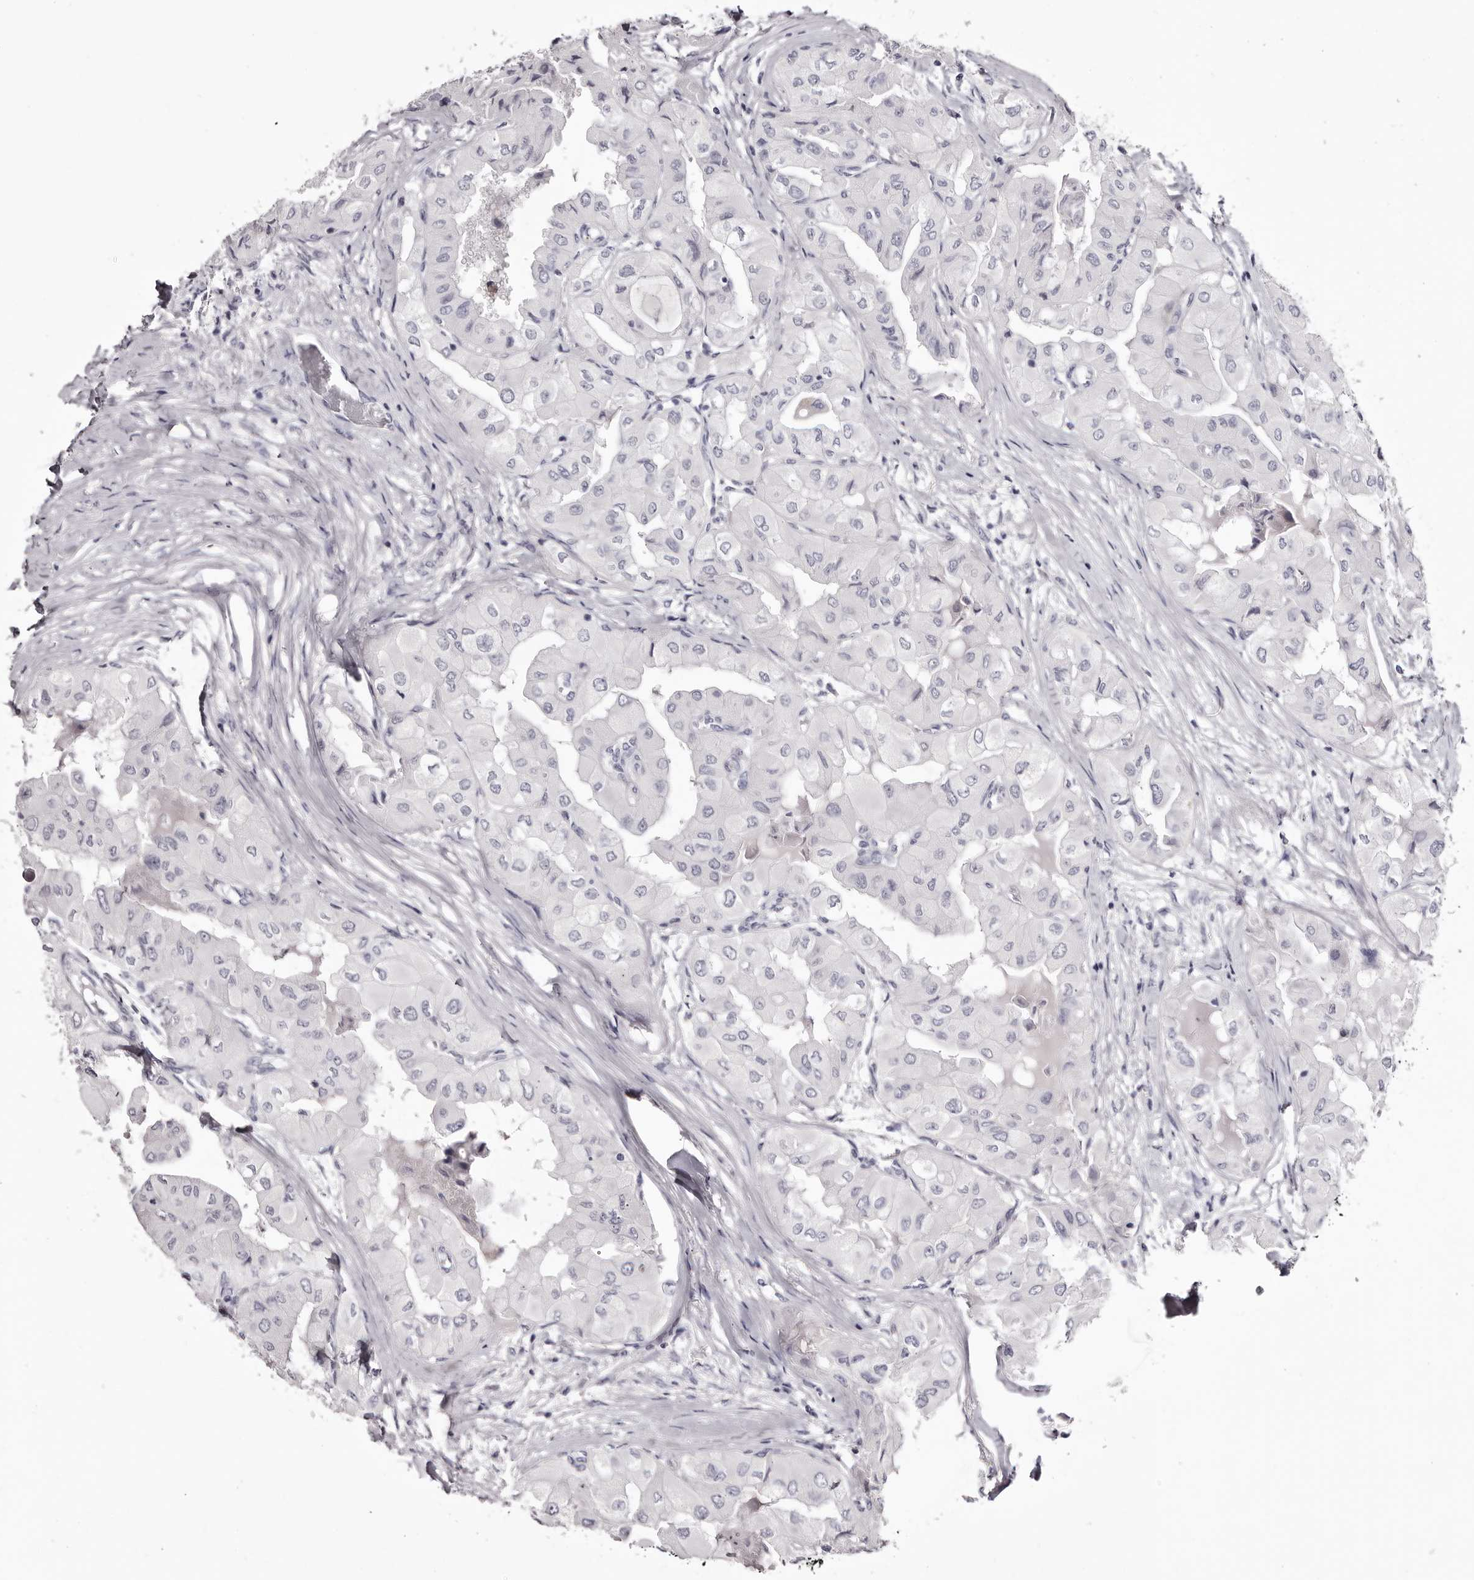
{"staining": {"intensity": "negative", "quantity": "none", "location": "none"}, "tissue": "thyroid cancer", "cell_type": "Tumor cells", "image_type": "cancer", "snomed": [{"axis": "morphology", "description": "Papillary adenocarcinoma, NOS"}, {"axis": "topography", "description": "Thyroid gland"}], "caption": "Human thyroid papillary adenocarcinoma stained for a protein using immunohistochemistry demonstrates no positivity in tumor cells.", "gene": "CA6", "patient": {"sex": "female", "age": 59}}